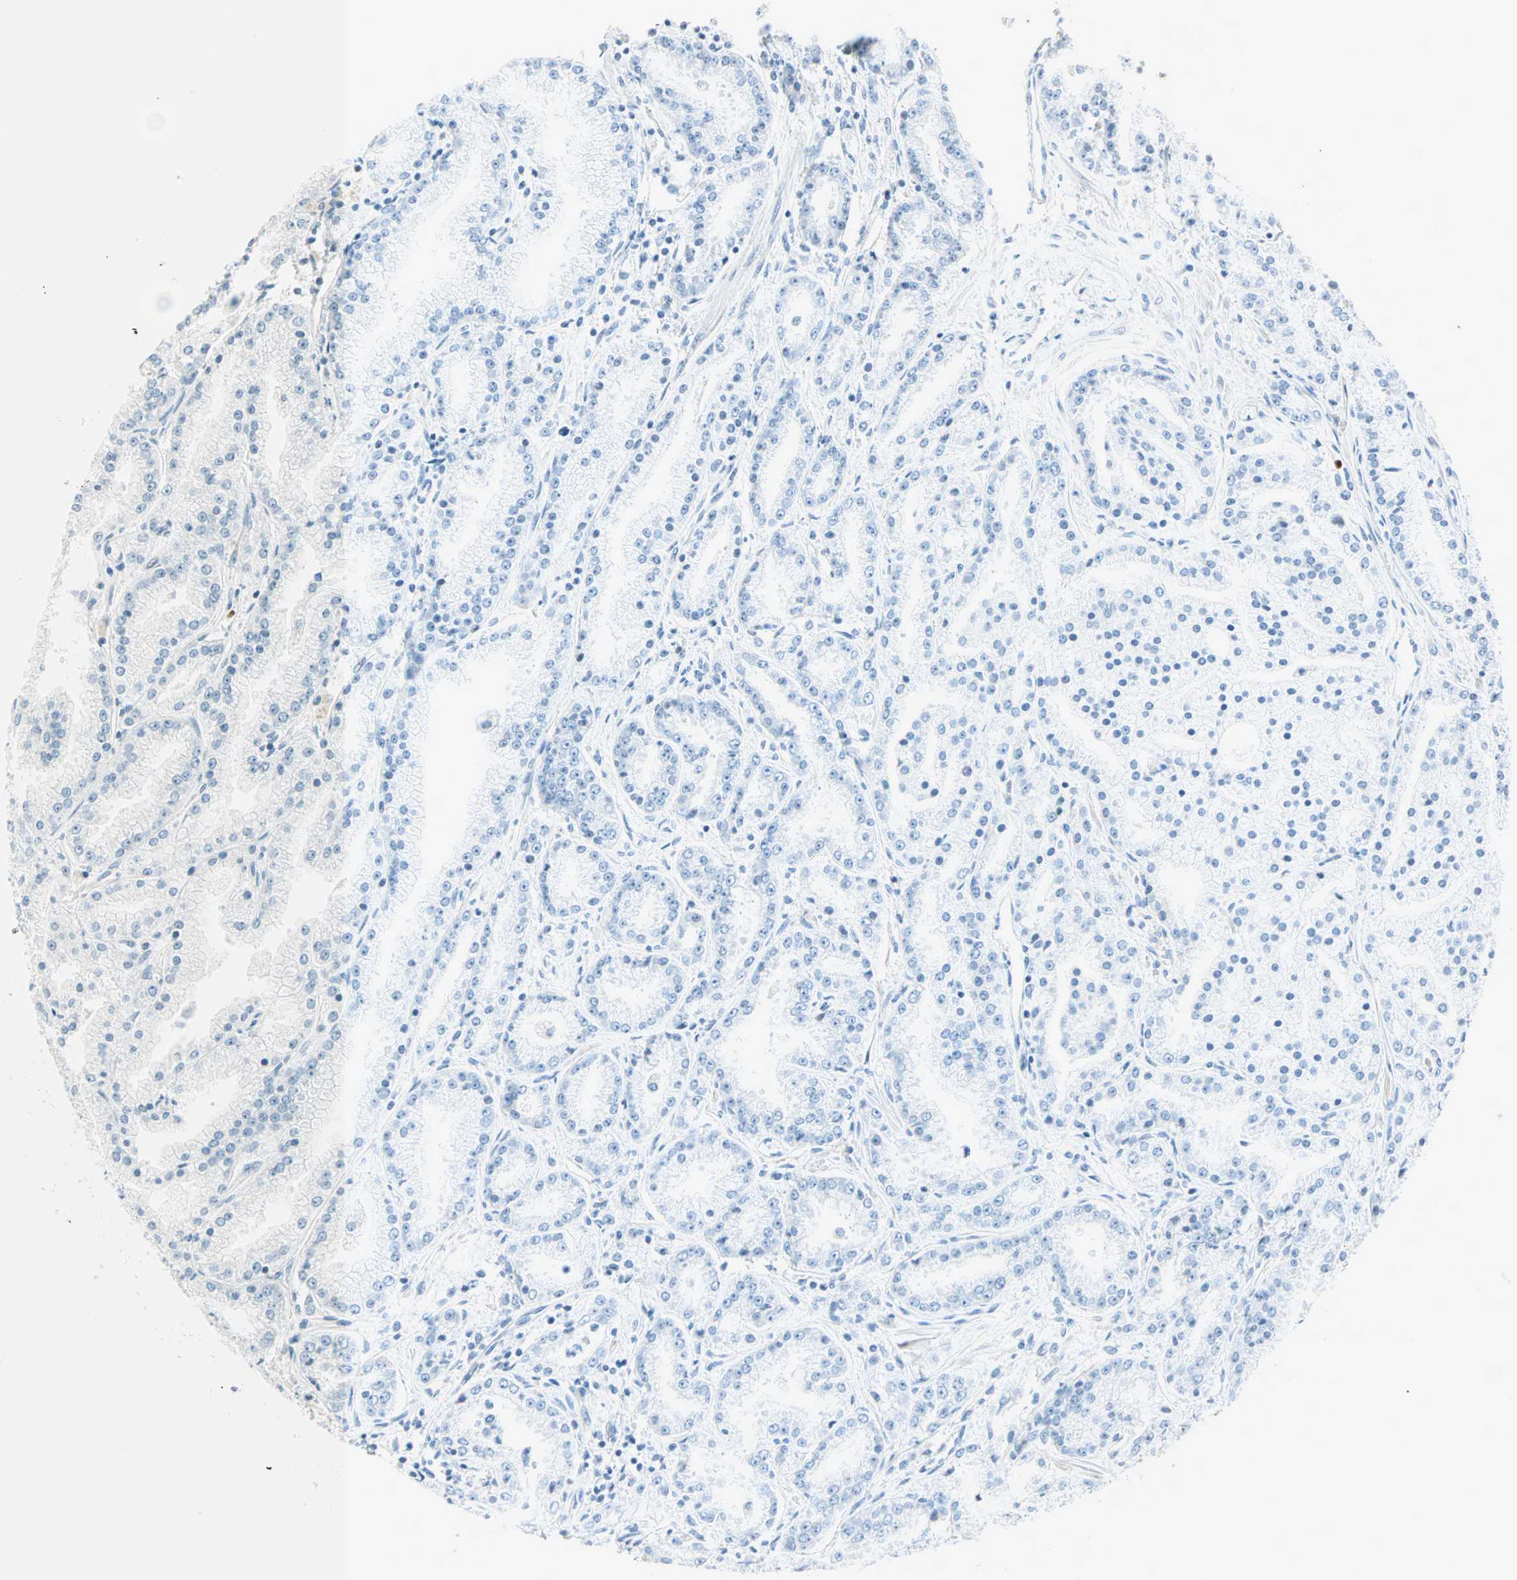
{"staining": {"intensity": "negative", "quantity": "none", "location": "none"}, "tissue": "prostate cancer", "cell_type": "Tumor cells", "image_type": "cancer", "snomed": [{"axis": "morphology", "description": "Adenocarcinoma, High grade"}, {"axis": "topography", "description": "Prostate"}], "caption": "Prostate cancer (adenocarcinoma (high-grade)) was stained to show a protein in brown. There is no significant positivity in tumor cells. Brightfield microscopy of IHC stained with DAB (brown) and hematoxylin (blue), captured at high magnification.", "gene": "BCAN", "patient": {"sex": "male", "age": 61}}